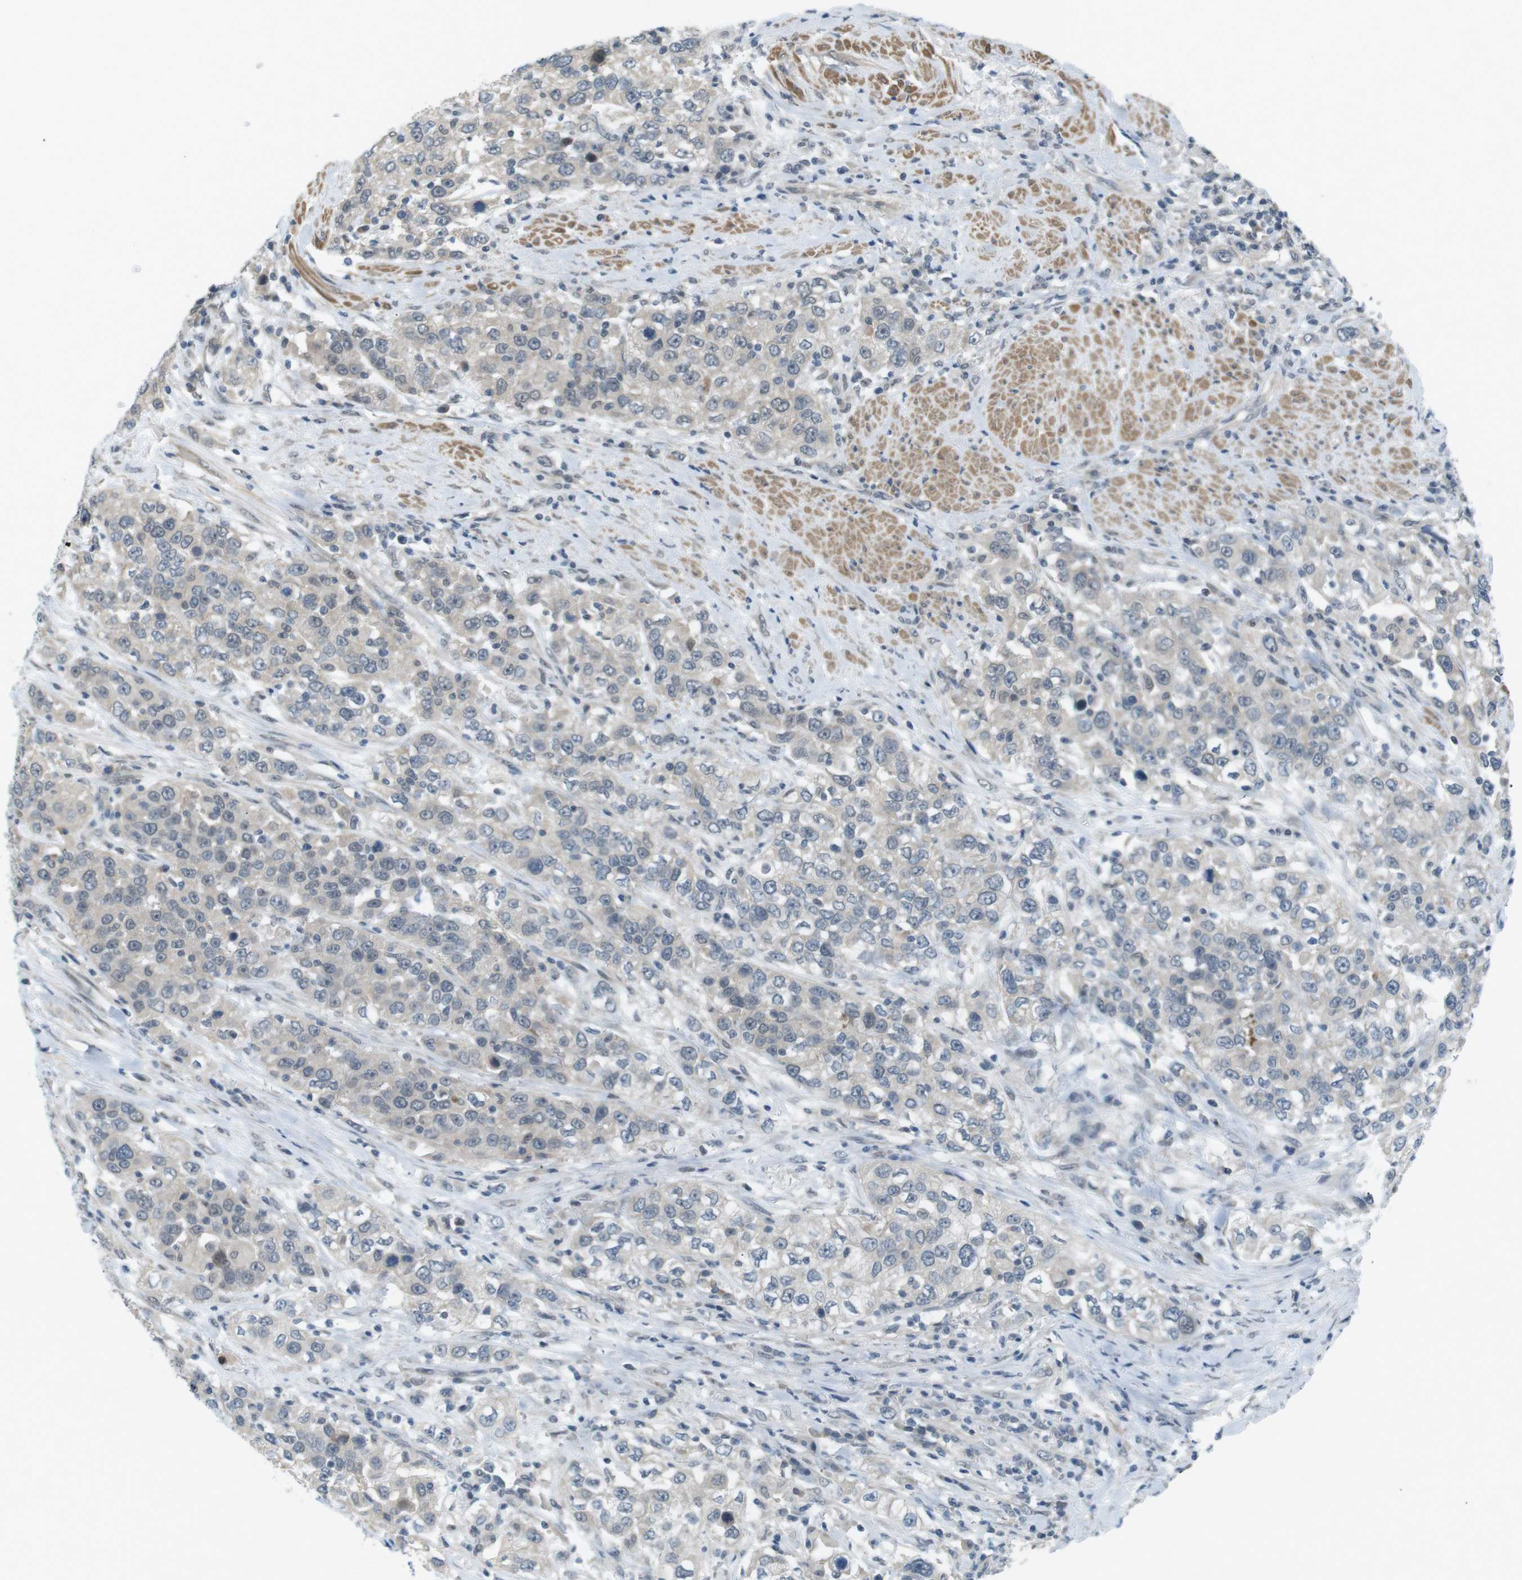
{"staining": {"intensity": "negative", "quantity": "none", "location": "none"}, "tissue": "urothelial cancer", "cell_type": "Tumor cells", "image_type": "cancer", "snomed": [{"axis": "morphology", "description": "Urothelial carcinoma, High grade"}, {"axis": "topography", "description": "Urinary bladder"}], "caption": "Tumor cells show no significant staining in urothelial cancer.", "gene": "RTN3", "patient": {"sex": "female", "age": 80}}